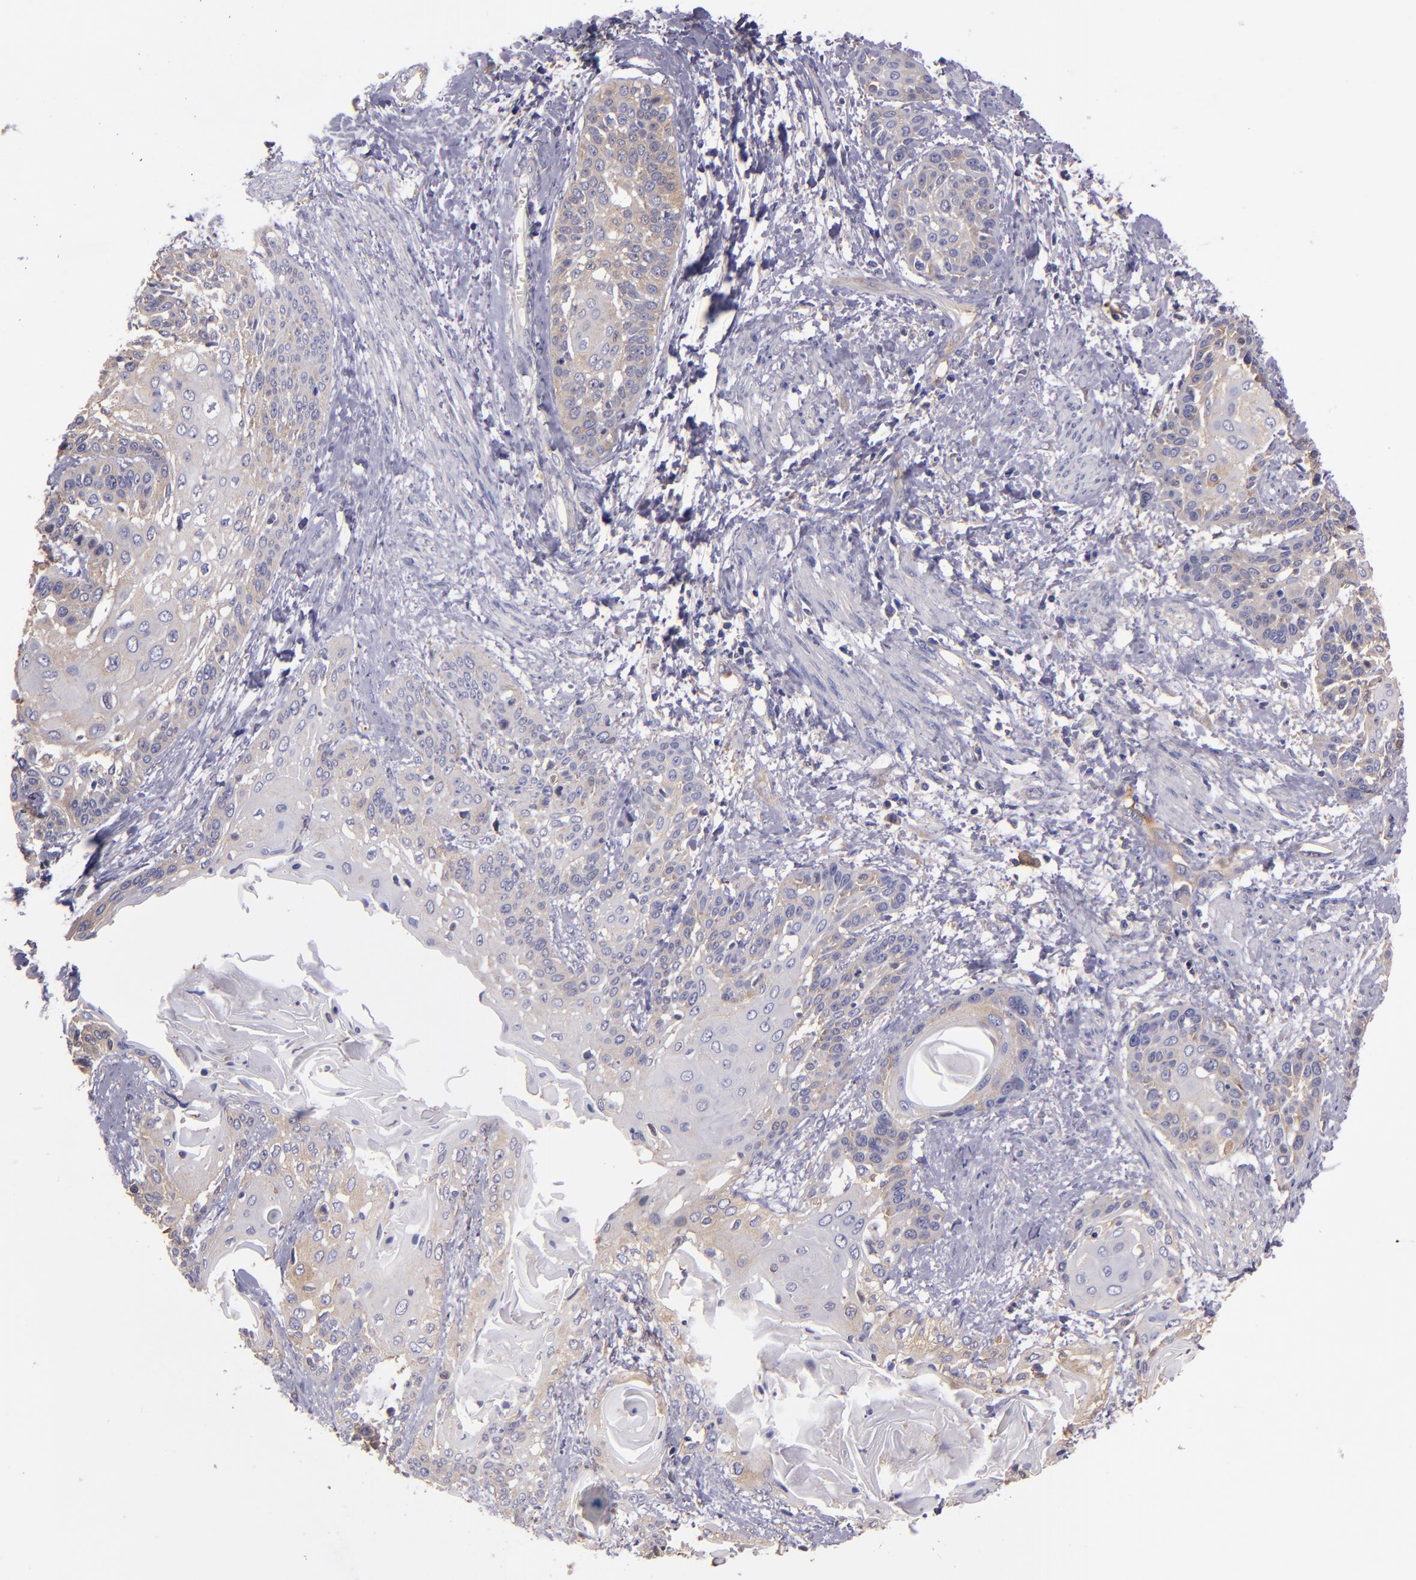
{"staining": {"intensity": "weak", "quantity": "25%-75%", "location": "cytoplasmic/membranous"}, "tissue": "cervical cancer", "cell_type": "Tumor cells", "image_type": "cancer", "snomed": [{"axis": "morphology", "description": "Squamous cell carcinoma, NOS"}, {"axis": "topography", "description": "Cervix"}], "caption": "Tumor cells exhibit weak cytoplasmic/membranous staining in about 25%-75% of cells in squamous cell carcinoma (cervical). Immunohistochemistry (ihc) stains the protein in brown and the nuclei are stained blue.", "gene": "CARS1", "patient": {"sex": "female", "age": 57}}